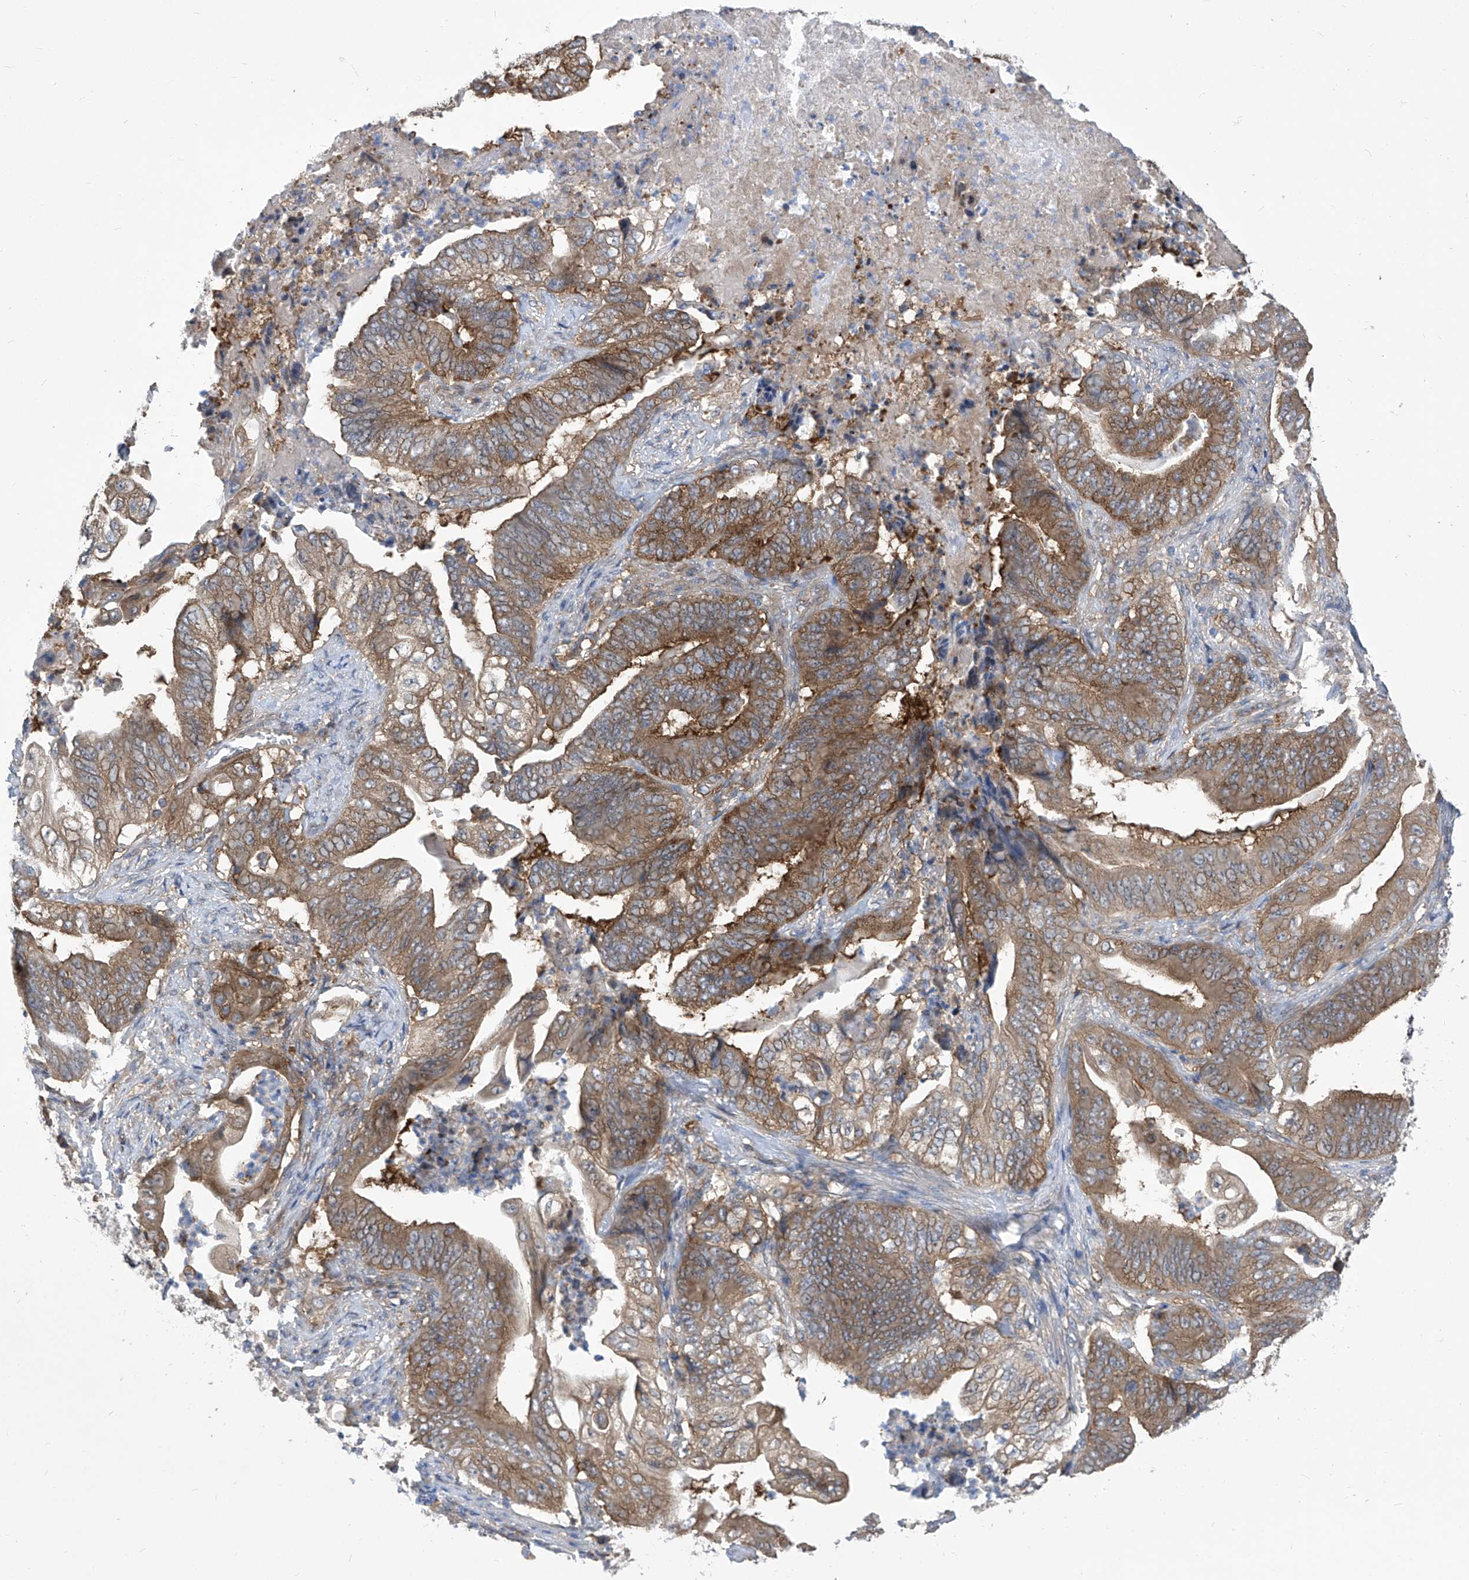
{"staining": {"intensity": "moderate", "quantity": ">75%", "location": "cytoplasmic/membranous"}, "tissue": "stomach cancer", "cell_type": "Tumor cells", "image_type": "cancer", "snomed": [{"axis": "morphology", "description": "Adenocarcinoma, NOS"}, {"axis": "topography", "description": "Stomach"}], "caption": "DAB (3,3'-diaminobenzidine) immunohistochemical staining of human adenocarcinoma (stomach) exhibits moderate cytoplasmic/membranous protein expression in about >75% of tumor cells.", "gene": "EIF3M", "patient": {"sex": "female", "age": 73}}